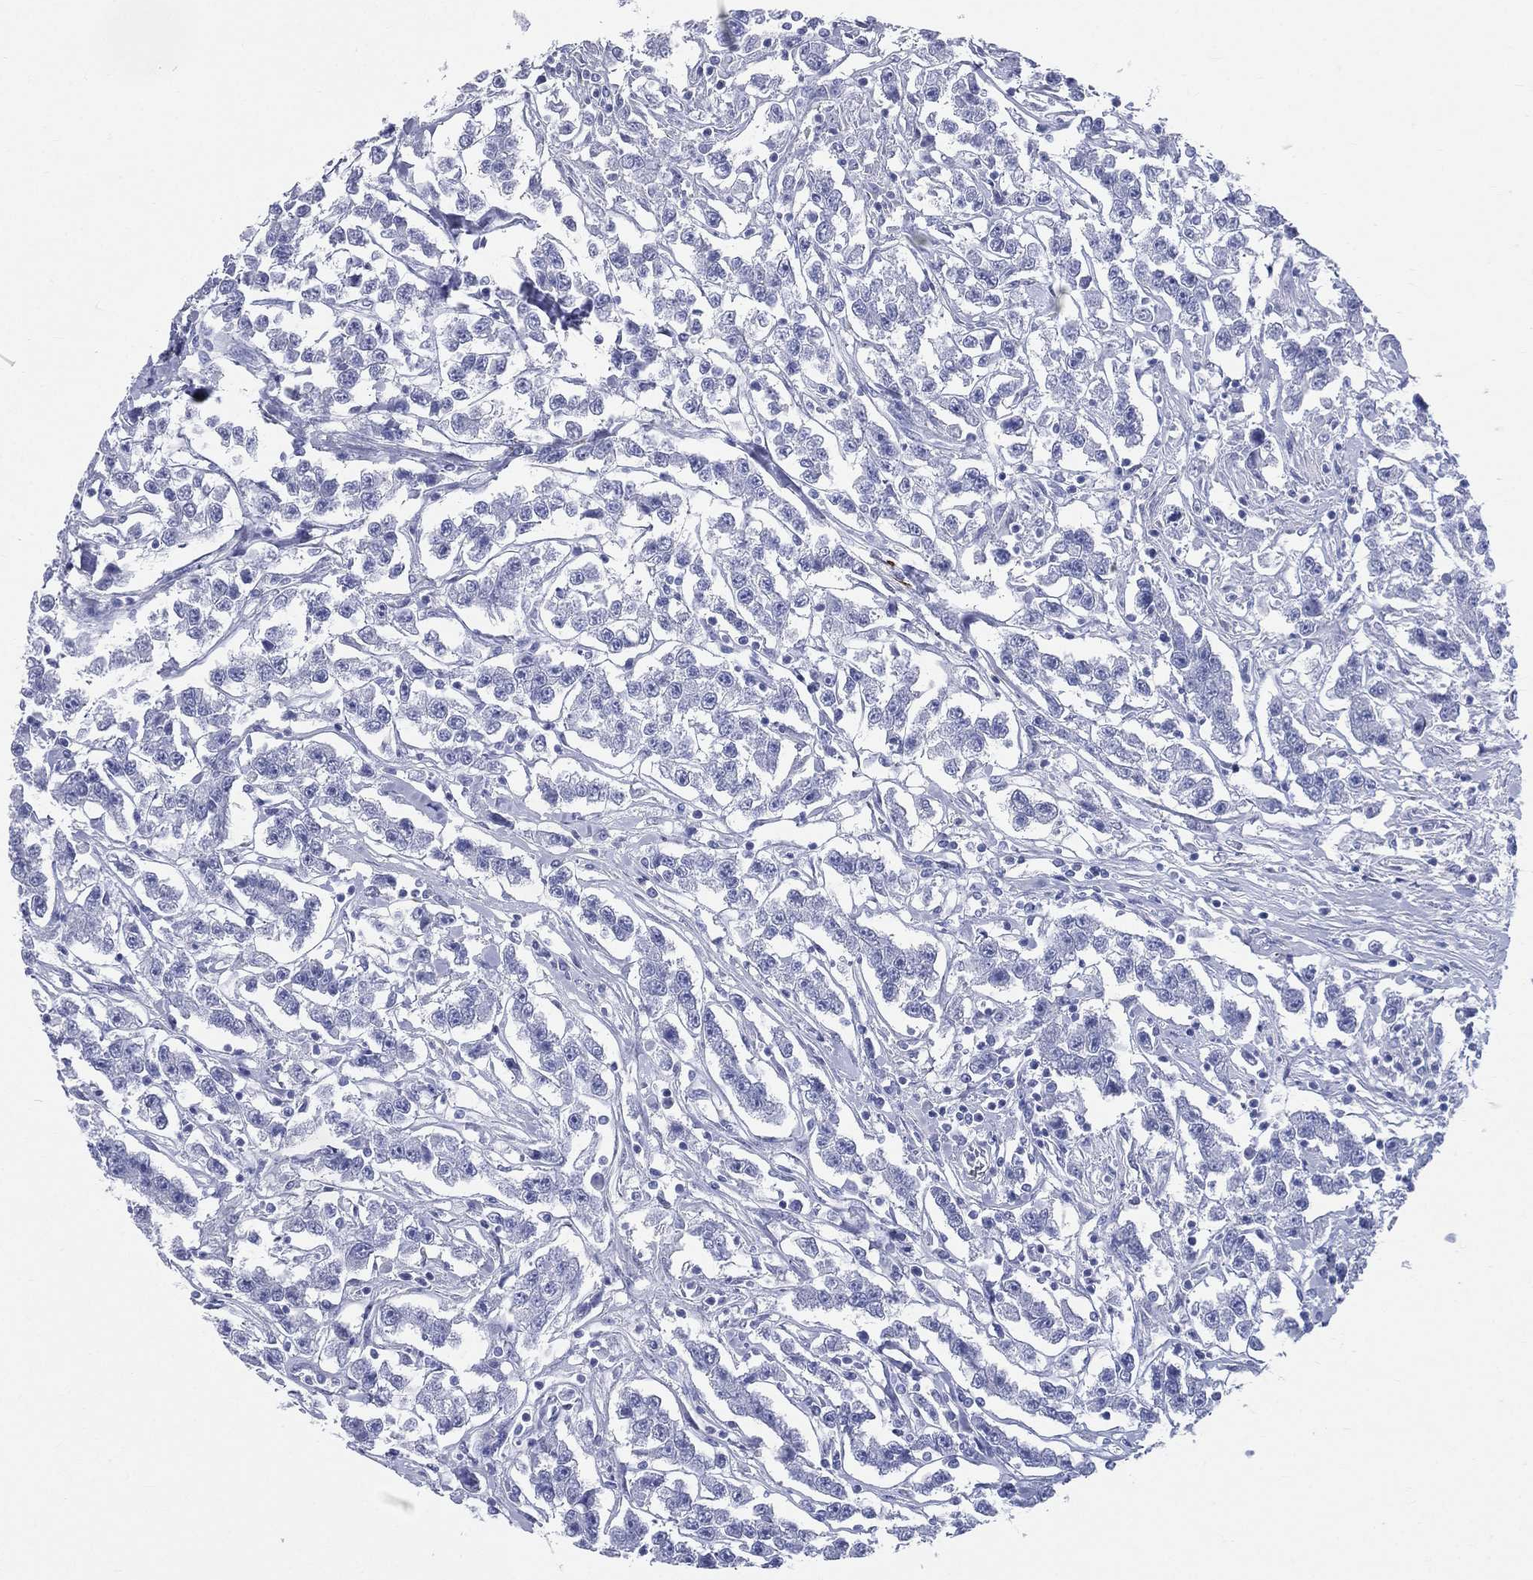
{"staining": {"intensity": "negative", "quantity": "none", "location": "none"}, "tissue": "testis cancer", "cell_type": "Tumor cells", "image_type": "cancer", "snomed": [{"axis": "morphology", "description": "Seminoma, NOS"}, {"axis": "topography", "description": "Testis"}], "caption": "Image shows no significant protein positivity in tumor cells of testis cancer (seminoma). (Brightfield microscopy of DAB (3,3'-diaminobenzidine) immunohistochemistry at high magnification).", "gene": "SYP", "patient": {"sex": "male", "age": 59}}